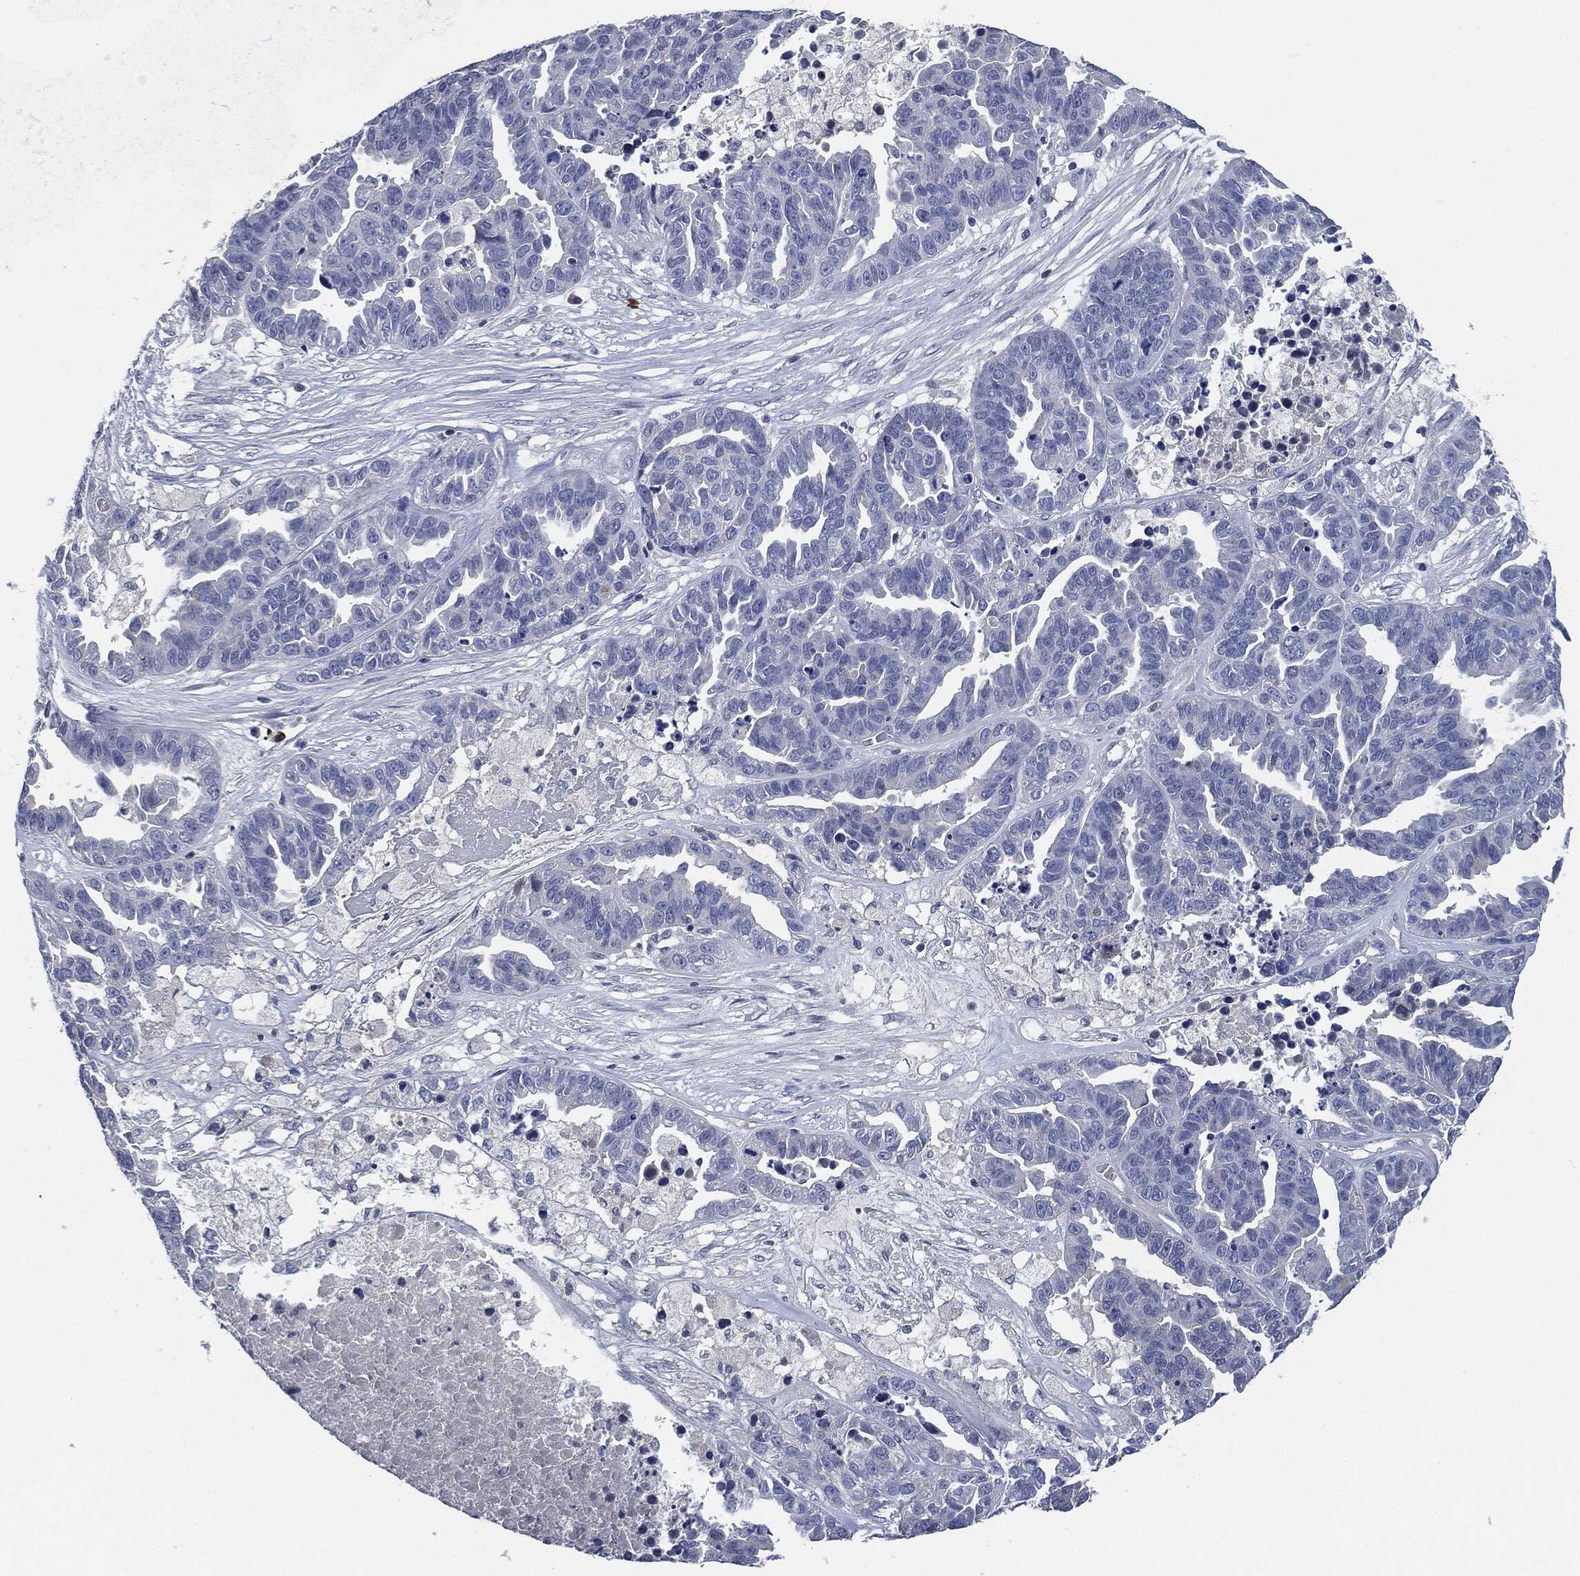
{"staining": {"intensity": "negative", "quantity": "none", "location": "none"}, "tissue": "ovarian cancer", "cell_type": "Tumor cells", "image_type": "cancer", "snomed": [{"axis": "morphology", "description": "Cystadenocarcinoma, serous, NOS"}, {"axis": "topography", "description": "Ovary"}], "caption": "The image reveals no staining of tumor cells in ovarian serous cystadenocarcinoma.", "gene": "CD27", "patient": {"sex": "female", "age": 87}}